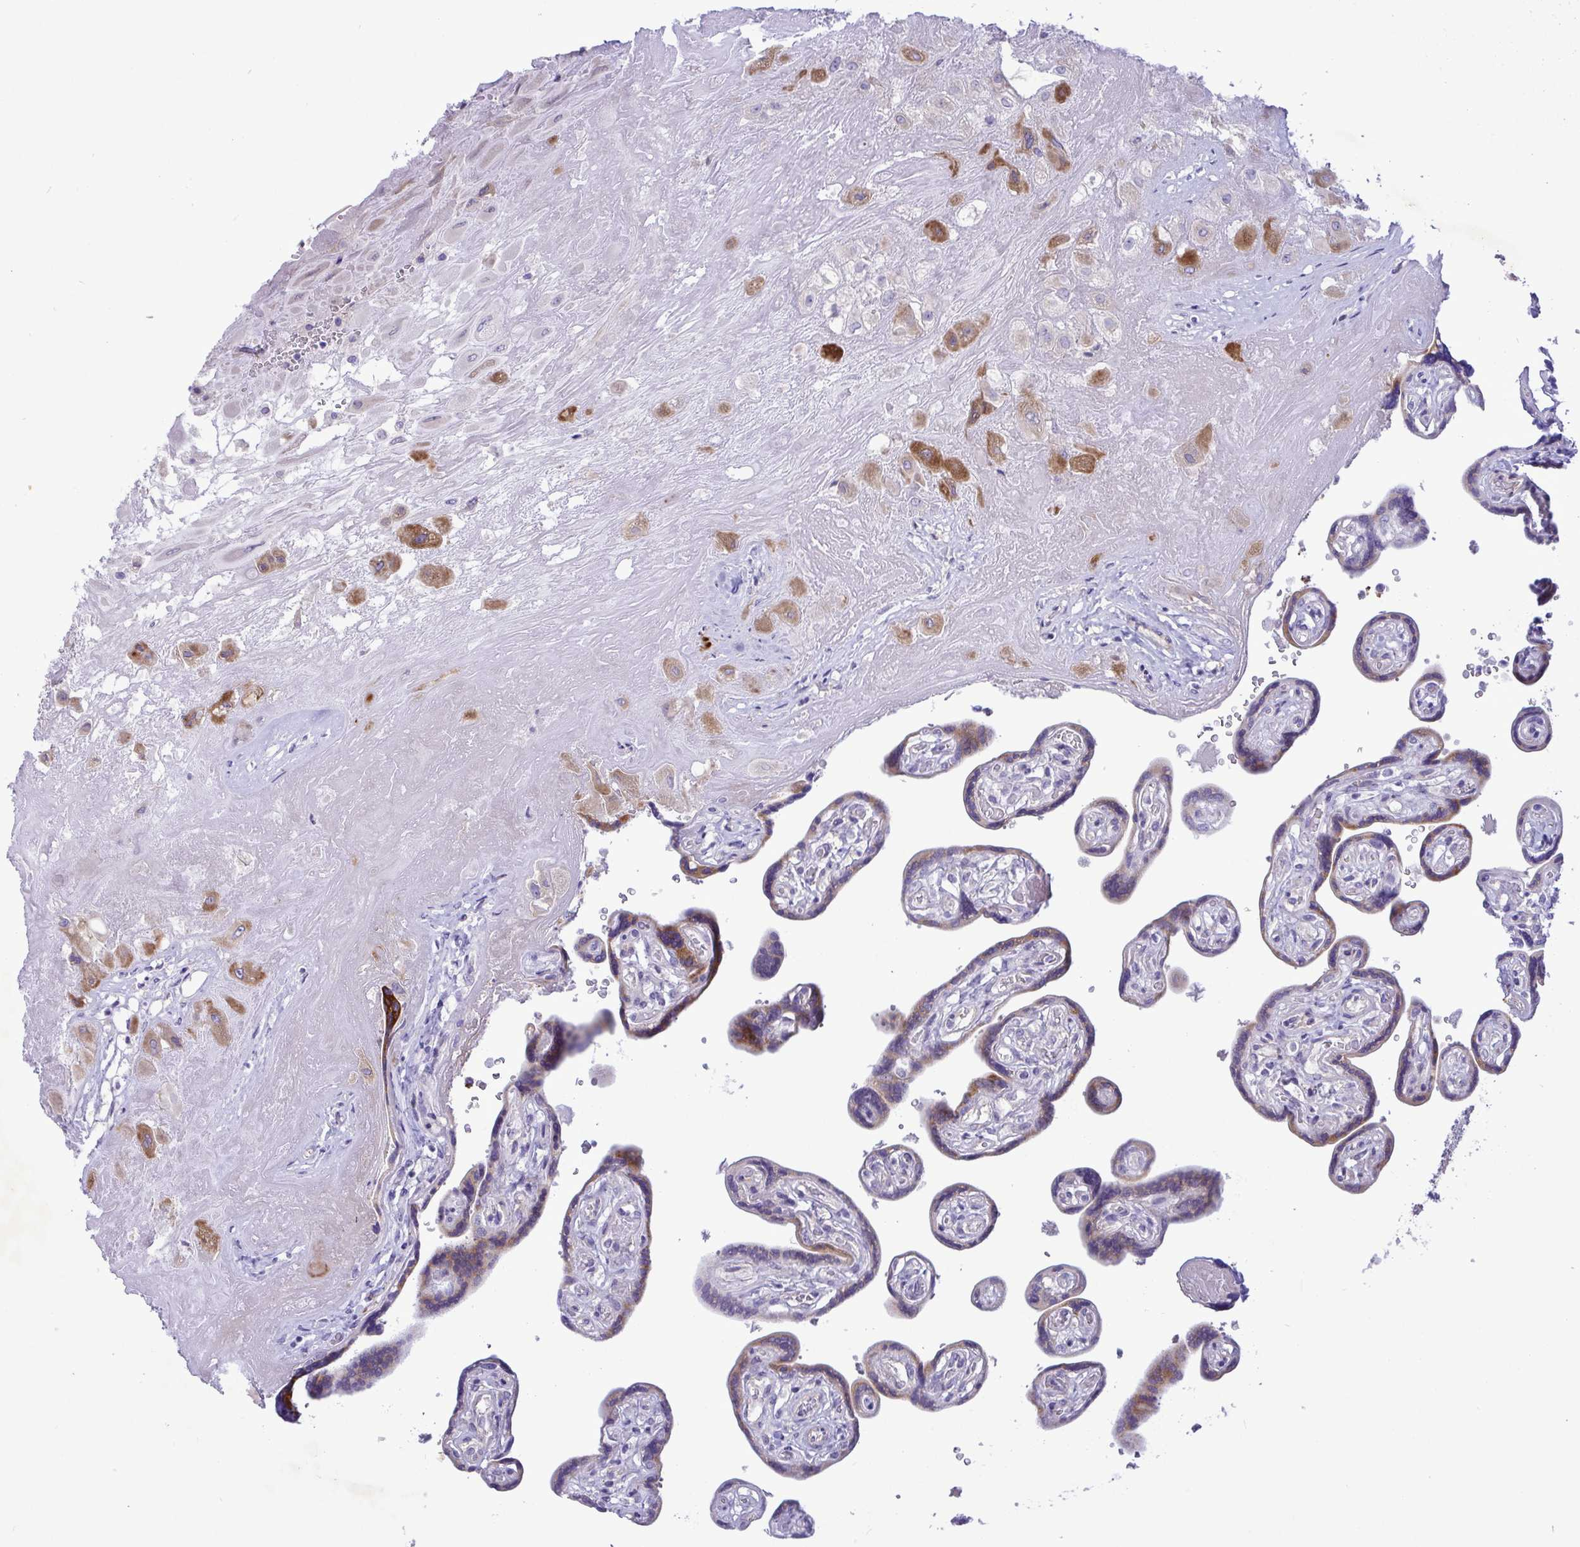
{"staining": {"intensity": "moderate", "quantity": ">75%", "location": "cytoplasmic/membranous"}, "tissue": "placenta", "cell_type": "Decidual cells", "image_type": "normal", "snomed": [{"axis": "morphology", "description": "Normal tissue, NOS"}, {"axis": "topography", "description": "Placenta"}], "caption": "IHC micrograph of unremarkable placenta: human placenta stained using IHC demonstrates medium levels of moderate protein expression localized specifically in the cytoplasmic/membranous of decidual cells, appearing as a cytoplasmic/membranous brown color.", "gene": "FAM86B1", "patient": {"sex": "female", "age": 32}}